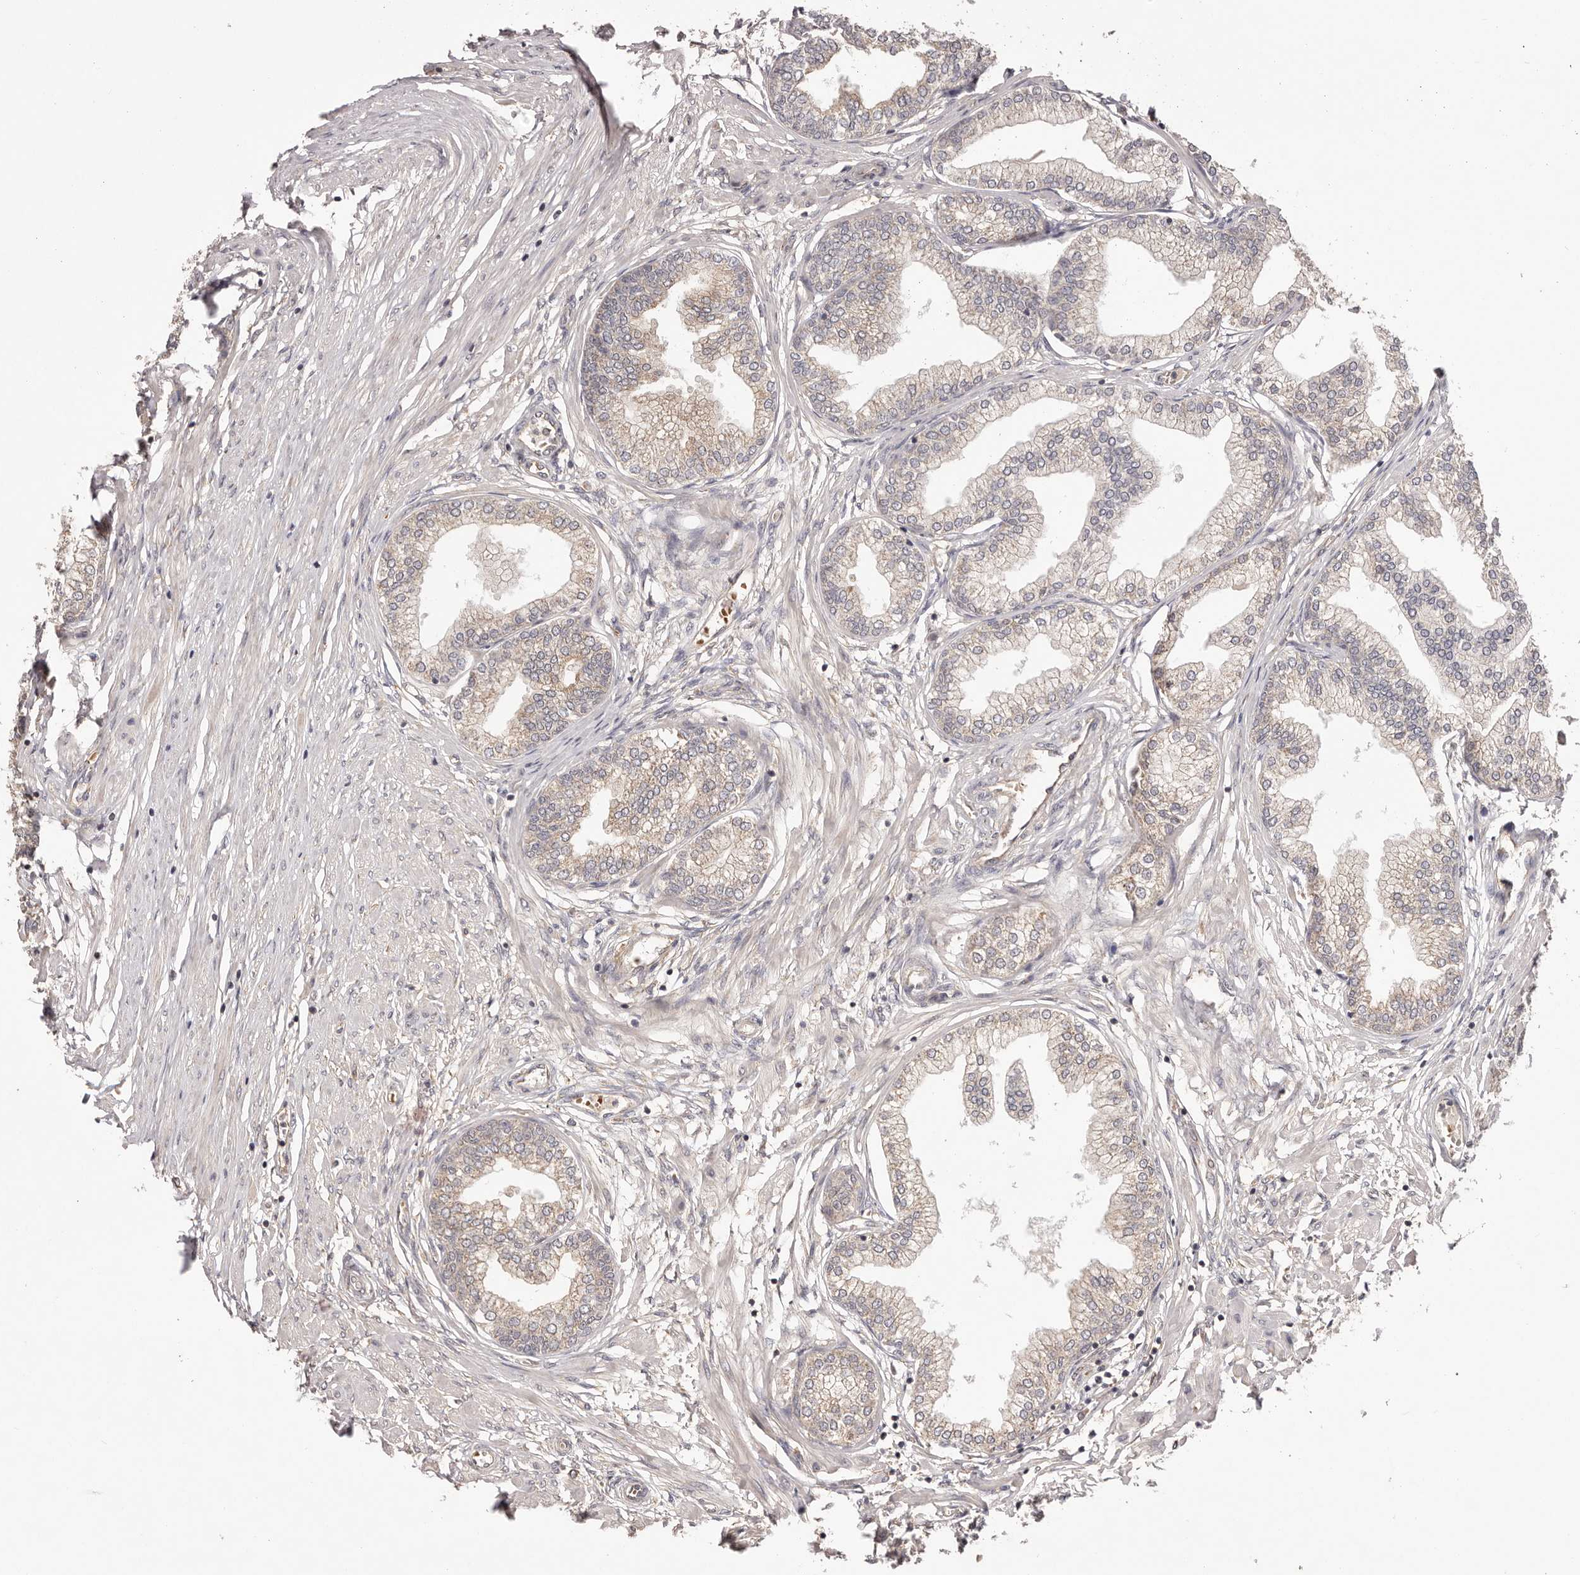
{"staining": {"intensity": "weak", "quantity": "25%-75%", "location": "cytoplasmic/membranous"}, "tissue": "prostate", "cell_type": "Glandular cells", "image_type": "normal", "snomed": [{"axis": "morphology", "description": "Normal tissue, NOS"}, {"axis": "morphology", "description": "Urothelial carcinoma, Low grade"}, {"axis": "topography", "description": "Urinary bladder"}, {"axis": "topography", "description": "Prostate"}], "caption": "Immunohistochemical staining of normal prostate exhibits weak cytoplasmic/membranous protein expression in approximately 25%-75% of glandular cells.", "gene": "UBR2", "patient": {"sex": "male", "age": 60}}